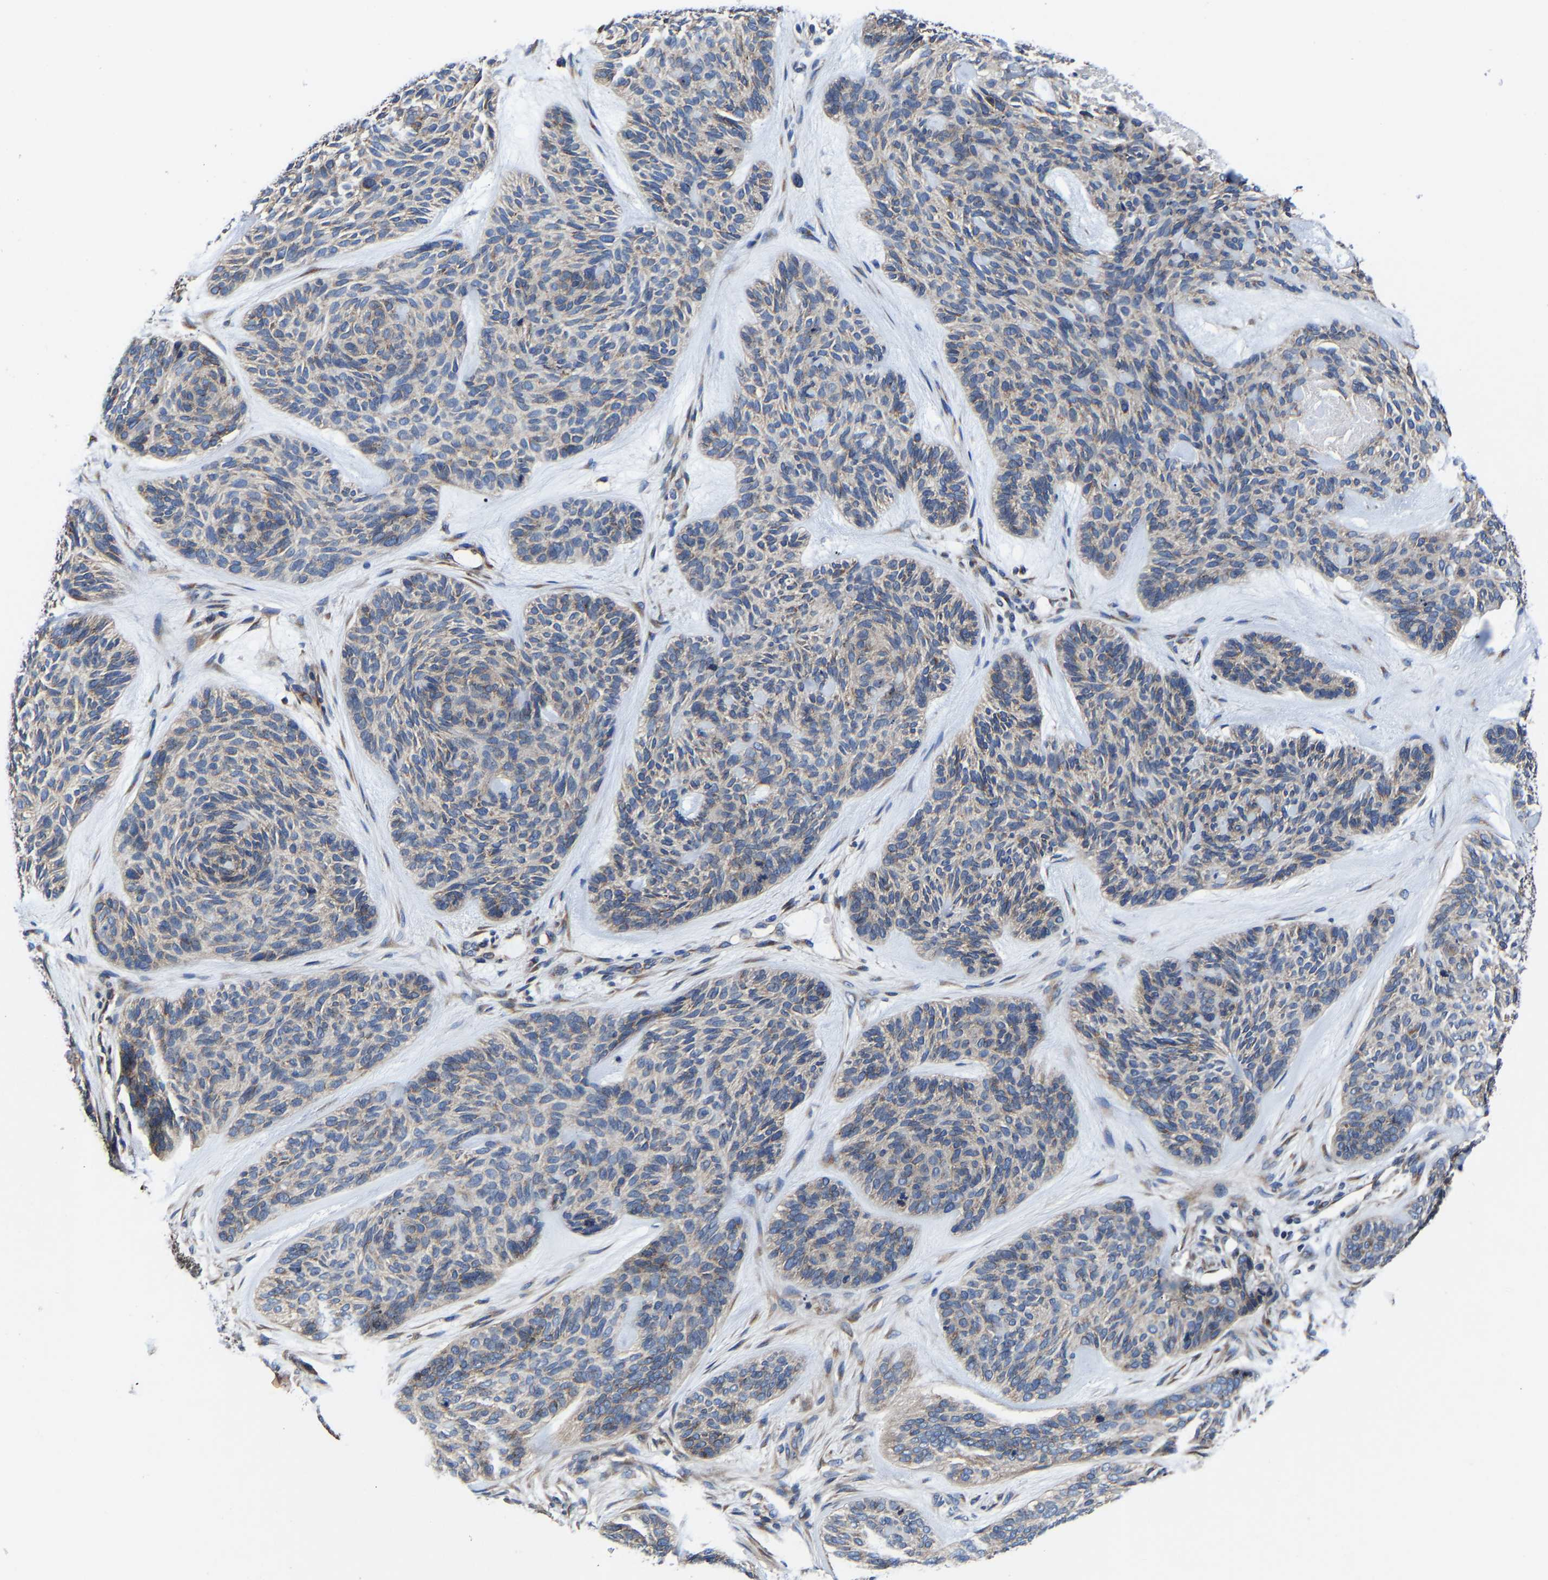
{"staining": {"intensity": "weak", "quantity": "<25%", "location": "cytoplasmic/membranous"}, "tissue": "skin cancer", "cell_type": "Tumor cells", "image_type": "cancer", "snomed": [{"axis": "morphology", "description": "Basal cell carcinoma"}, {"axis": "topography", "description": "Skin"}], "caption": "Tumor cells show no significant expression in skin basal cell carcinoma. Nuclei are stained in blue.", "gene": "EBAG9", "patient": {"sex": "male", "age": 55}}